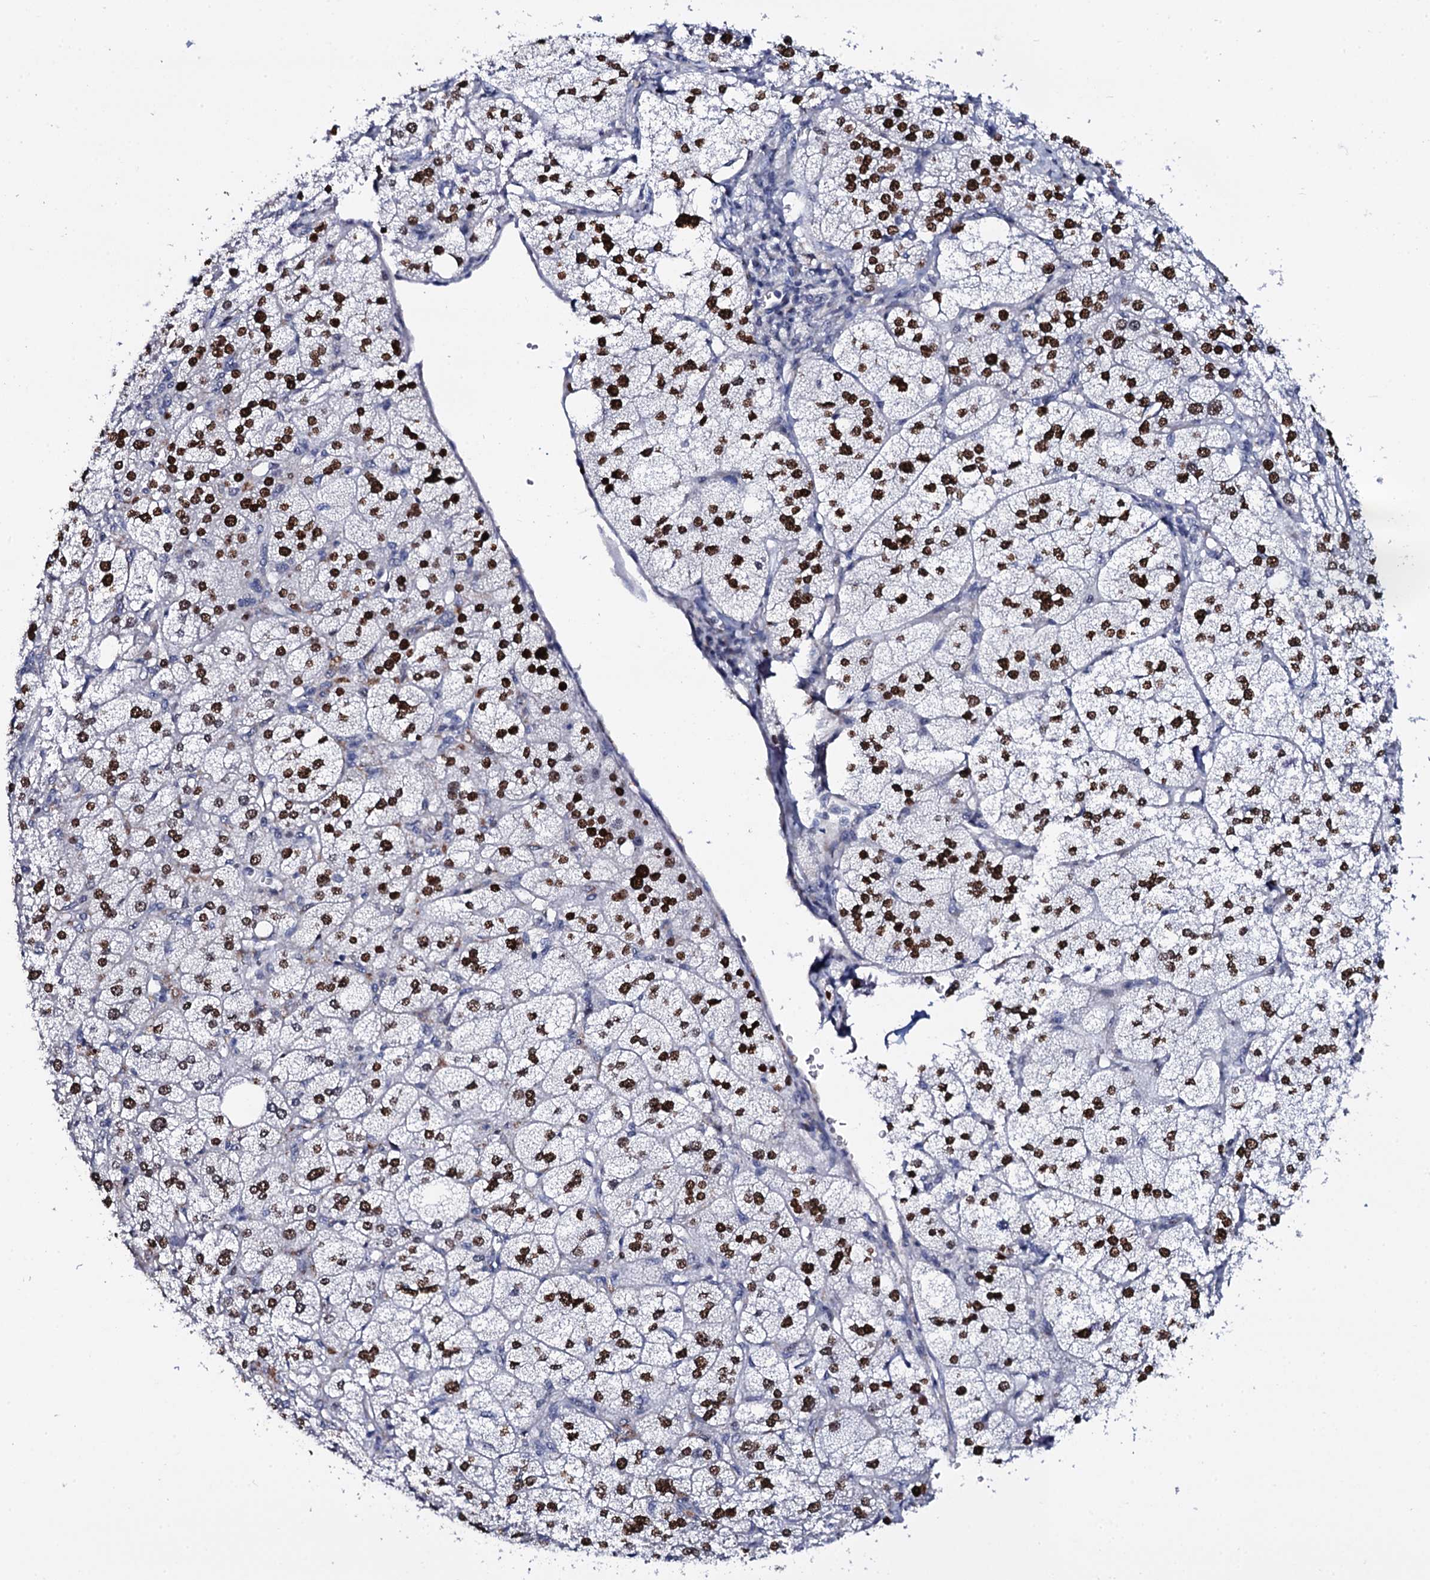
{"staining": {"intensity": "strong", "quantity": ">75%", "location": "nuclear"}, "tissue": "adrenal gland", "cell_type": "Glandular cells", "image_type": "normal", "snomed": [{"axis": "morphology", "description": "Normal tissue, NOS"}, {"axis": "topography", "description": "Adrenal gland"}], "caption": "A high amount of strong nuclear expression is identified in approximately >75% of glandular cells in unremarkable adrenal gland.", "gene": "NPM2", "patient": {"sex": "female", "age": 61}}